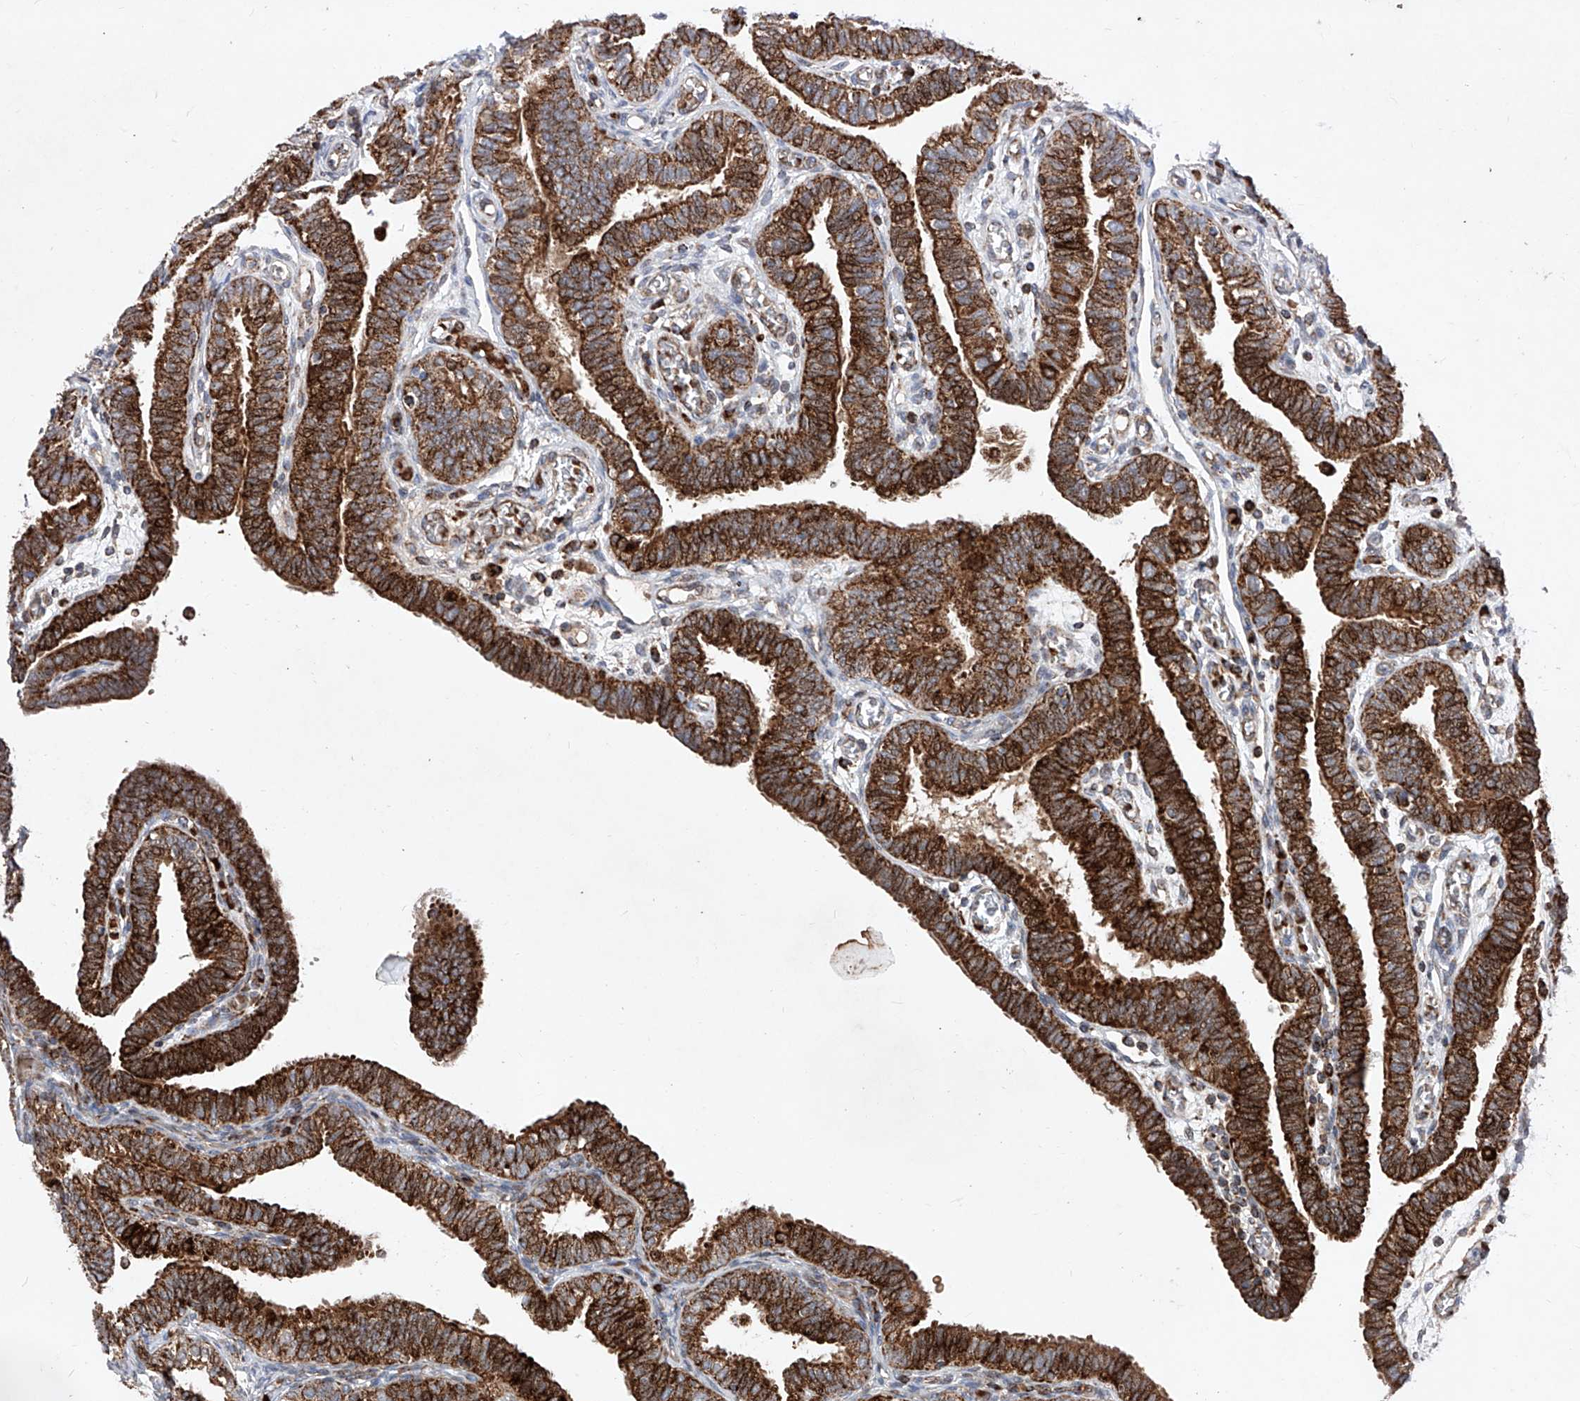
{"staining": {"intensity": "strong", "quantity": ">75%", "location": "cytoplasmic/membranous"}, "tissue": "fallopian tube", "cell_type": "Glandular cells", "image_type": "normal", "snomed": [{"axis": "morphology", "description": "Normal tissue, NOS"}, {"axis": "topography", "description": "Fallopian tube"}], "caption": "This is a photomicrograph of immunohistochemistry staining of benign fallopian tube, which shows strong staining in the cytoplasmic/membranous of glandular cells.", "gene": "SEMA6A", "patient": {"sex": "female", "age": 39}}